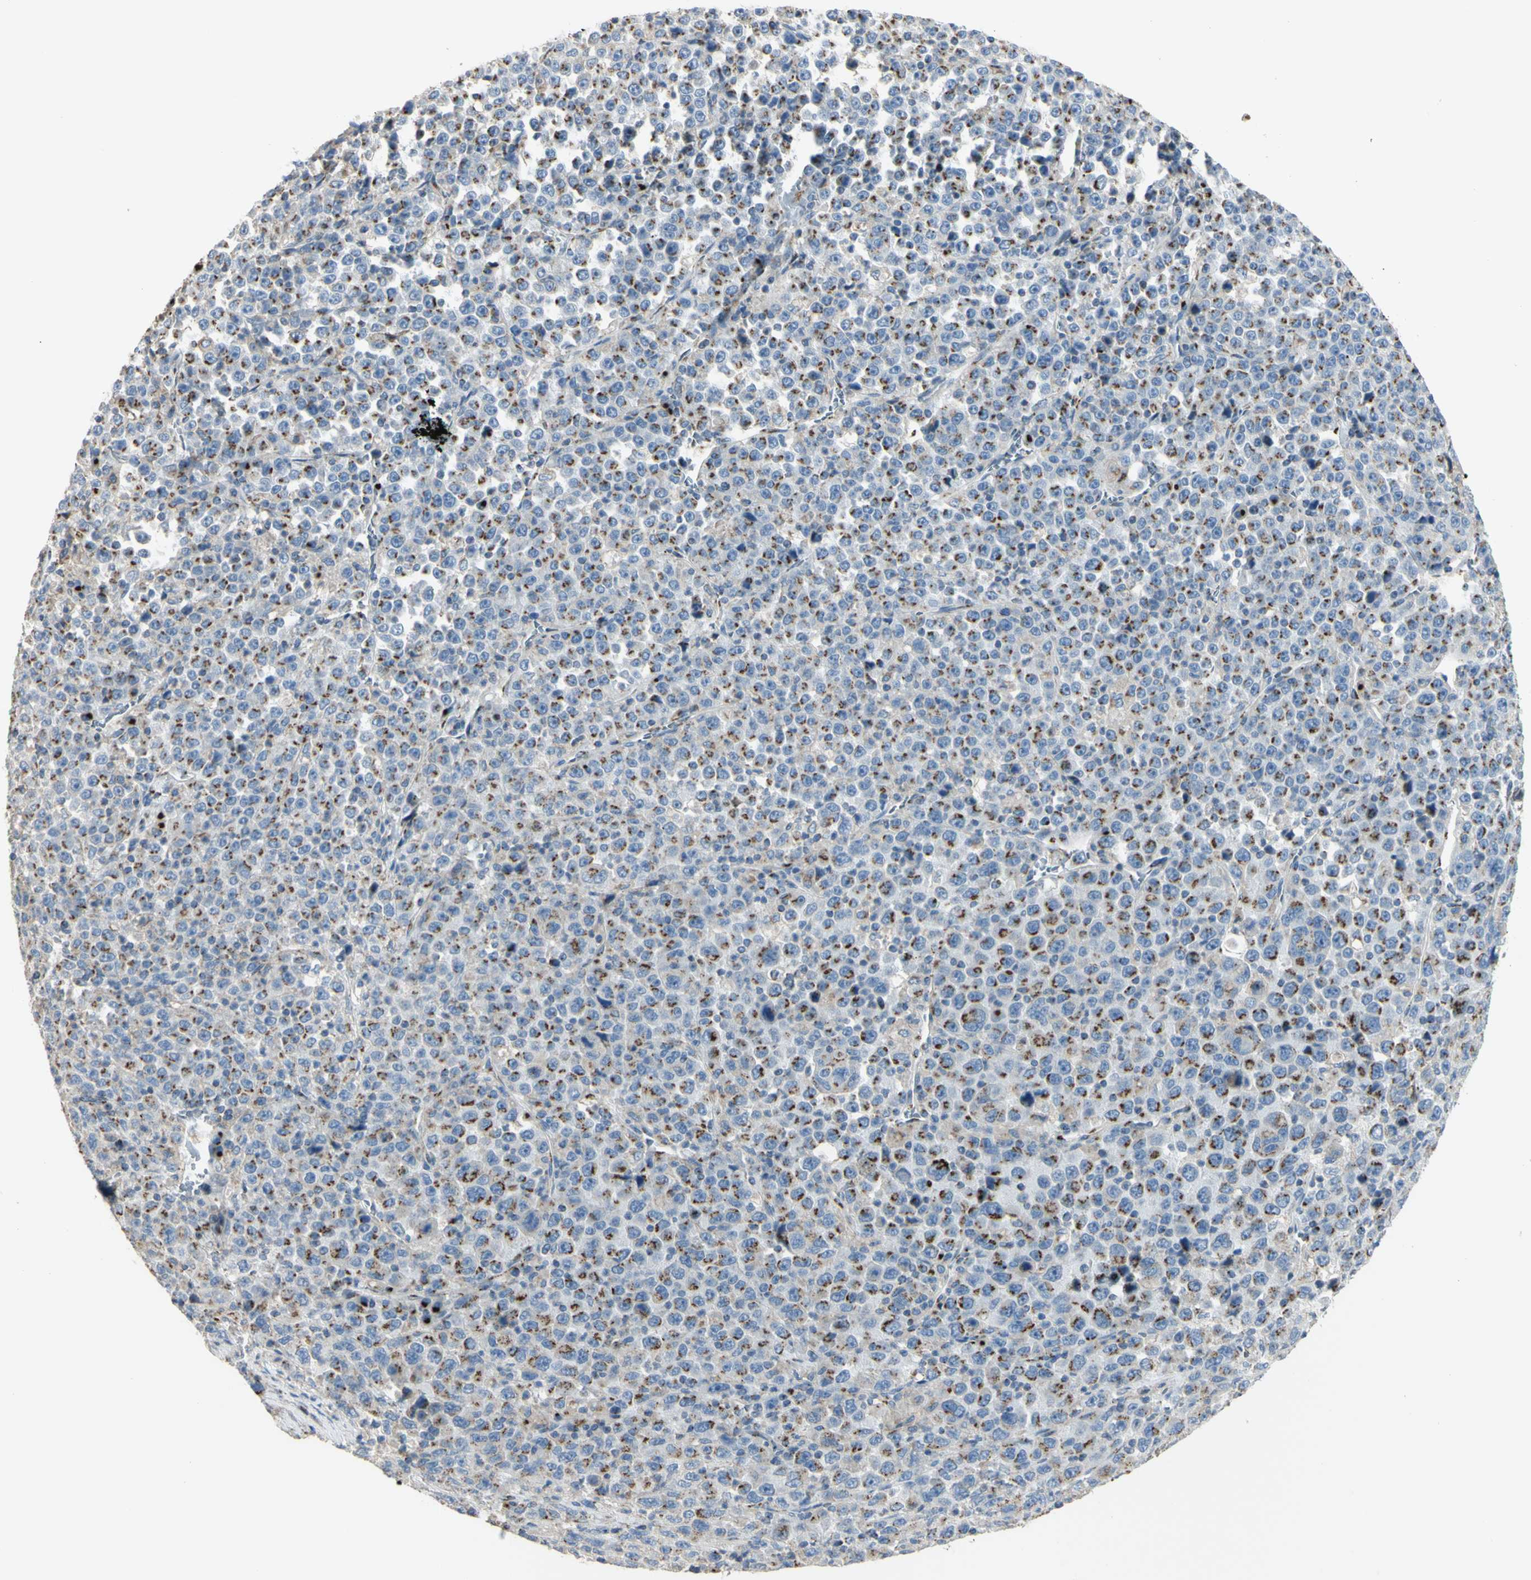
{"staining": {"intensity": "moderate", "quantity": "25%-75%", "location": "cytoplasmic/membranous"}, "tissue": "stomach cancer", "cell_type": "Tumor cells", "image_type": "cancer", "snomed": [{"axis": "morphology", "description": "Normal tissue, NOS"}, {"axis": "morphology", "description": "Adenocarcinoma, NOS"}, {"axis": "topography", "description": "Stomach, upper"}, {"axis": "topography", "description": "Stomach"}], "caption": "Immunohistochemistry histopathology image of neoplastic tissue: stomach adenocarcinoma stained using immunohistochemistry reveals medium levels of moderate protein expression localized specifically in the cytoplasmic/membranous of tumor cells, appearing as a cytoplasmic/membranous brown color.", "gene": "B4GALT3", "patient": {"sex": "male", "age": 59}}